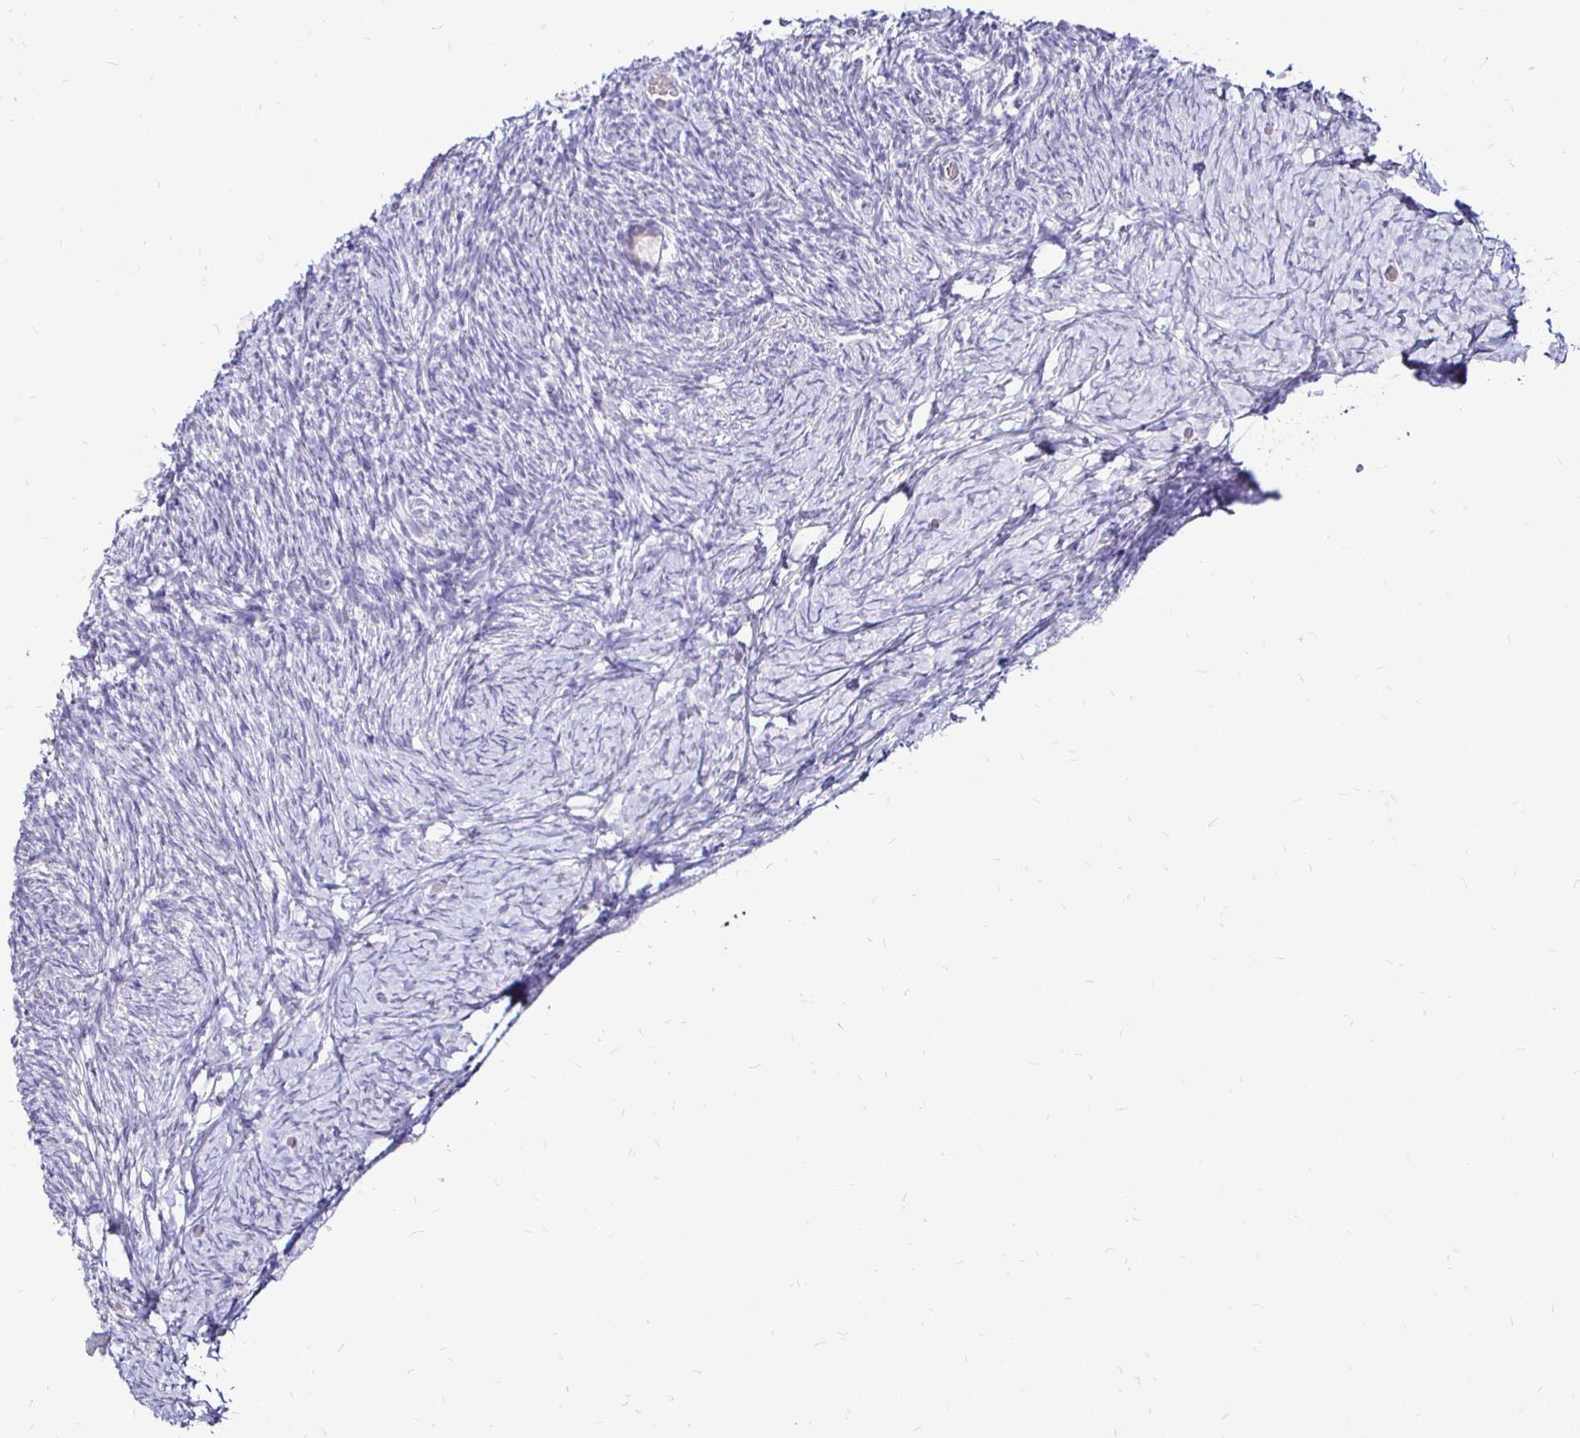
{"staining": {"intensity": "negative", "quantity": "none", "location": "none"}, "tissue": "ovary", "cell_type": "Follicle cells", "image_type": "normal", "snomed": [{"axis": "morphology", "description": "Normal tissue, NOS"}, {"axis": "topography", "description": "Ovary"}], "caption": "Immunohistochemistry (IHC) image of normal human ovary stained for a protein (brown), which exhibits no expression in follicle cells.", "gene": "IRGC", "patient": {"sex": "female", "age": 39}}